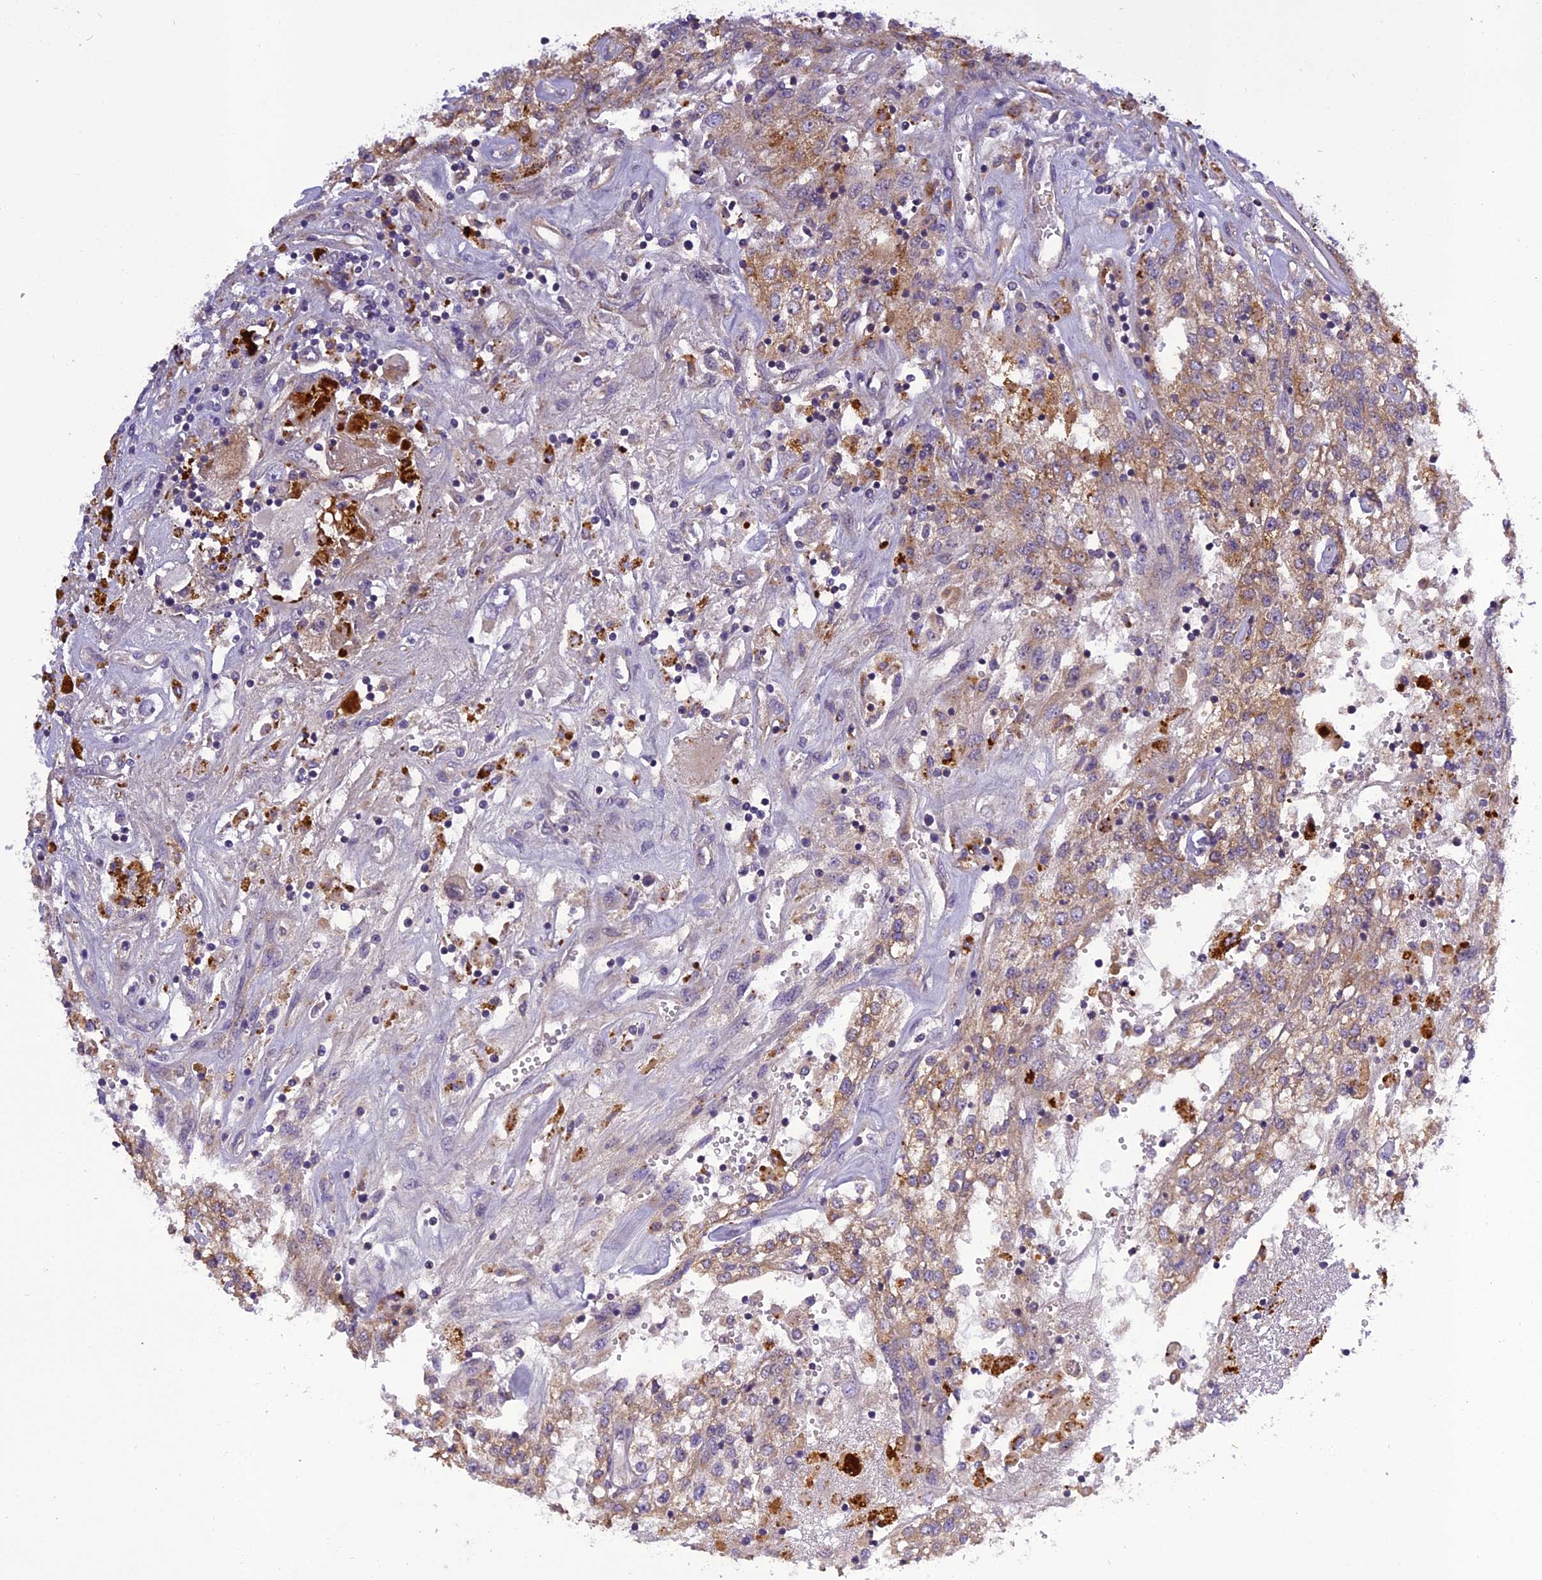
{"staining": {"intensity": "weak", "quantity": "25%-75%", "location": "cytoplasmic/membranous"}, "tissue": "renal cancer", "cell_type": "Tumor cells", "image_type": "cancer", "snomed": [{"axis": "morphology", "description": "Adenocarcinoma, NOS"}, {"axis": "topography", "description": "Kidney"}], "caption": "A micrograph of renal adenocarcinoma stained for a protein demonstrates weak cytoplasmic/membranous brown staining in tumor cells.", "gene": "FNIP2", "patient": {"sex": "female", "age": 52}}